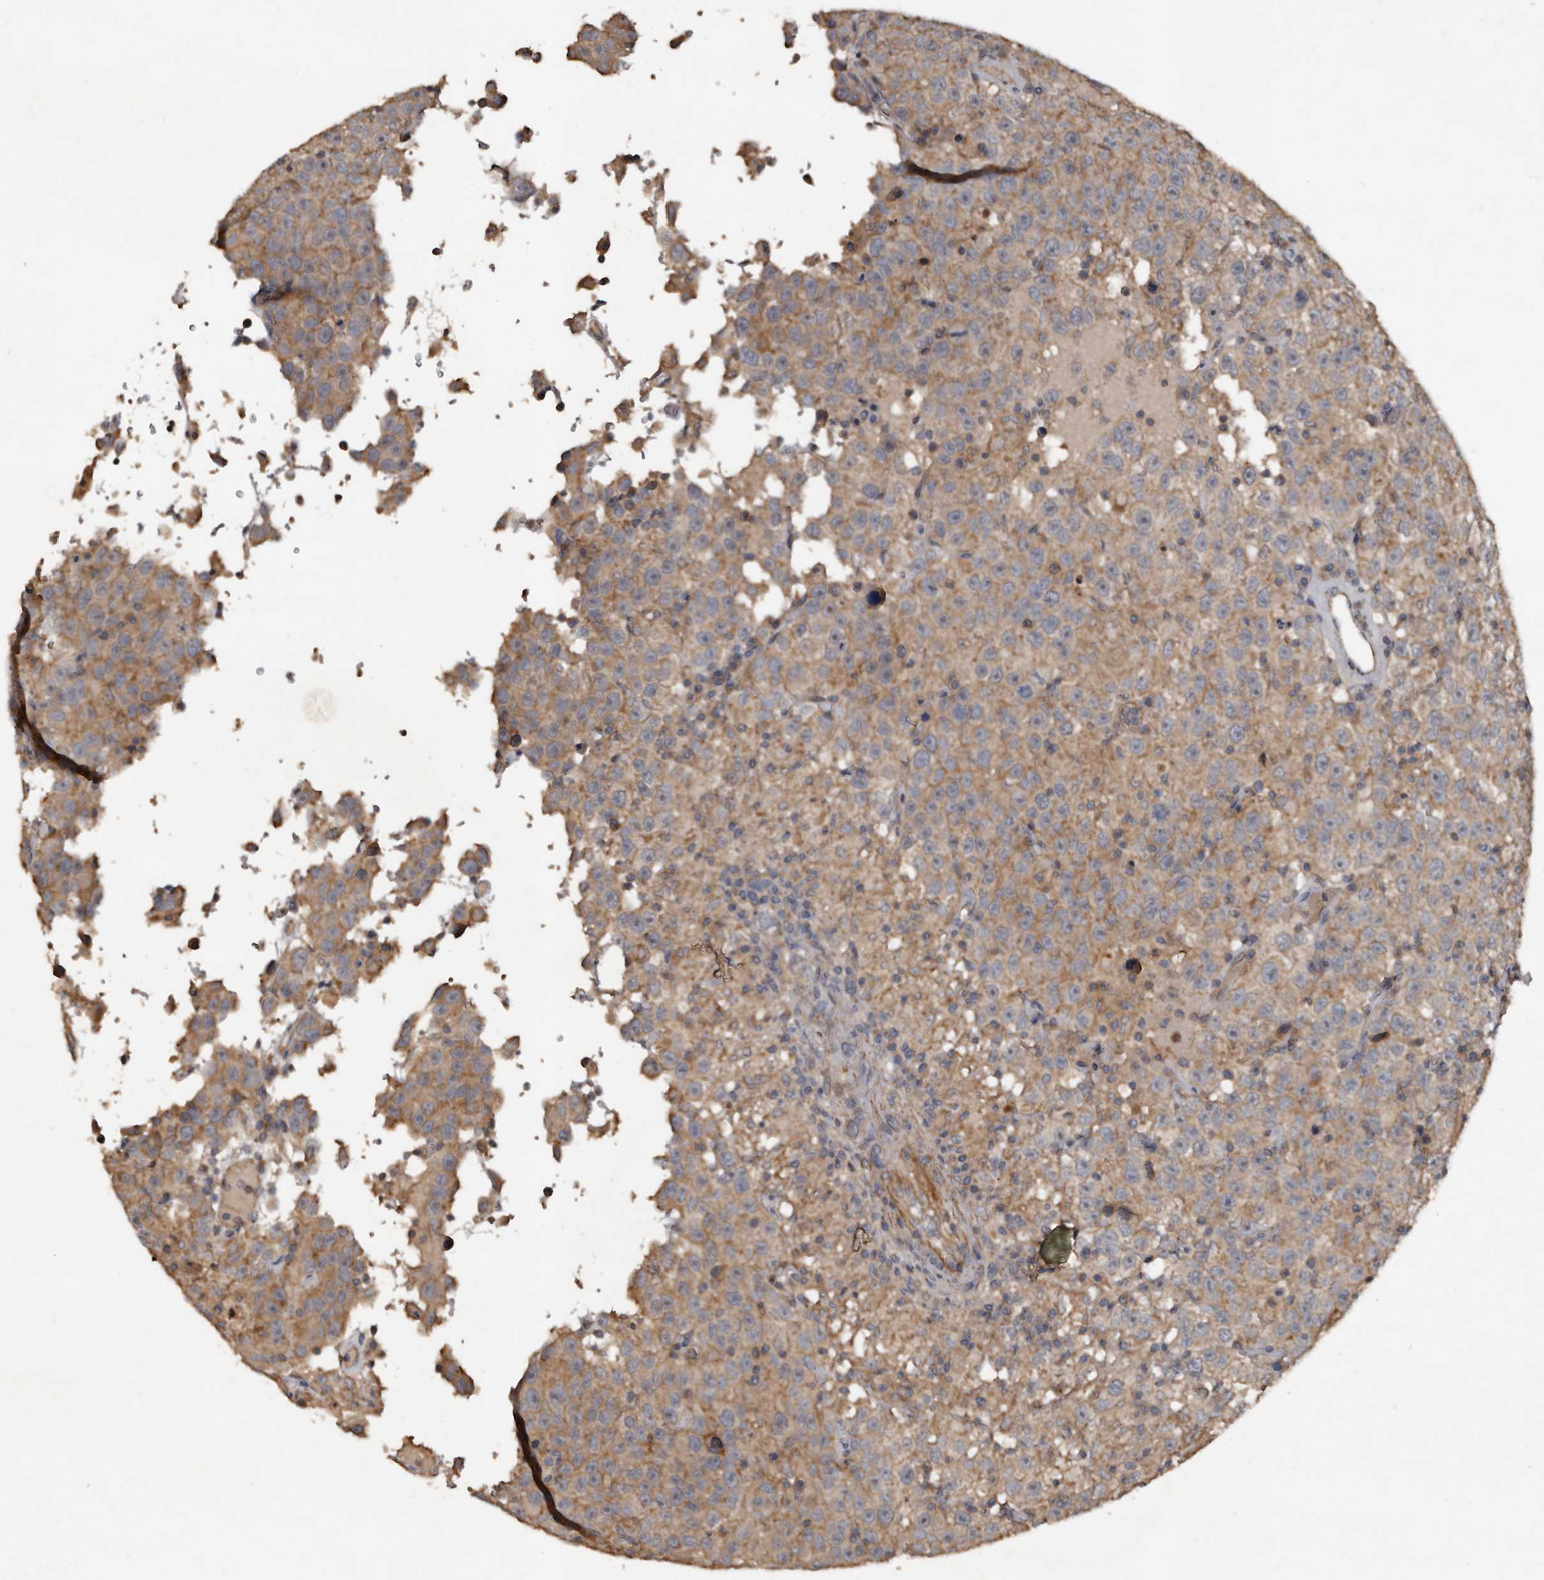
{"staining": {"intensity": "weak", "quantity": "25%-75%", "location": "cytoplasmic/membranous"}, "tissue": "testis cancer", "cell_type": "Tumor cells", "image_type": "cancer", "snomed": [{"axis": "morphology", "description": "Seminoma, NOS"}, {"axis": "topography", "description": "Testis"}], "caption": "Seminoma (testis) was stained to show a protein in brown. There is low levels of weak cytoplasmic/membranous positivity in approximately 25%-75% of tumor cells.", "gene": "GREB1", "patient": {"sex": "male", "age": 41}}